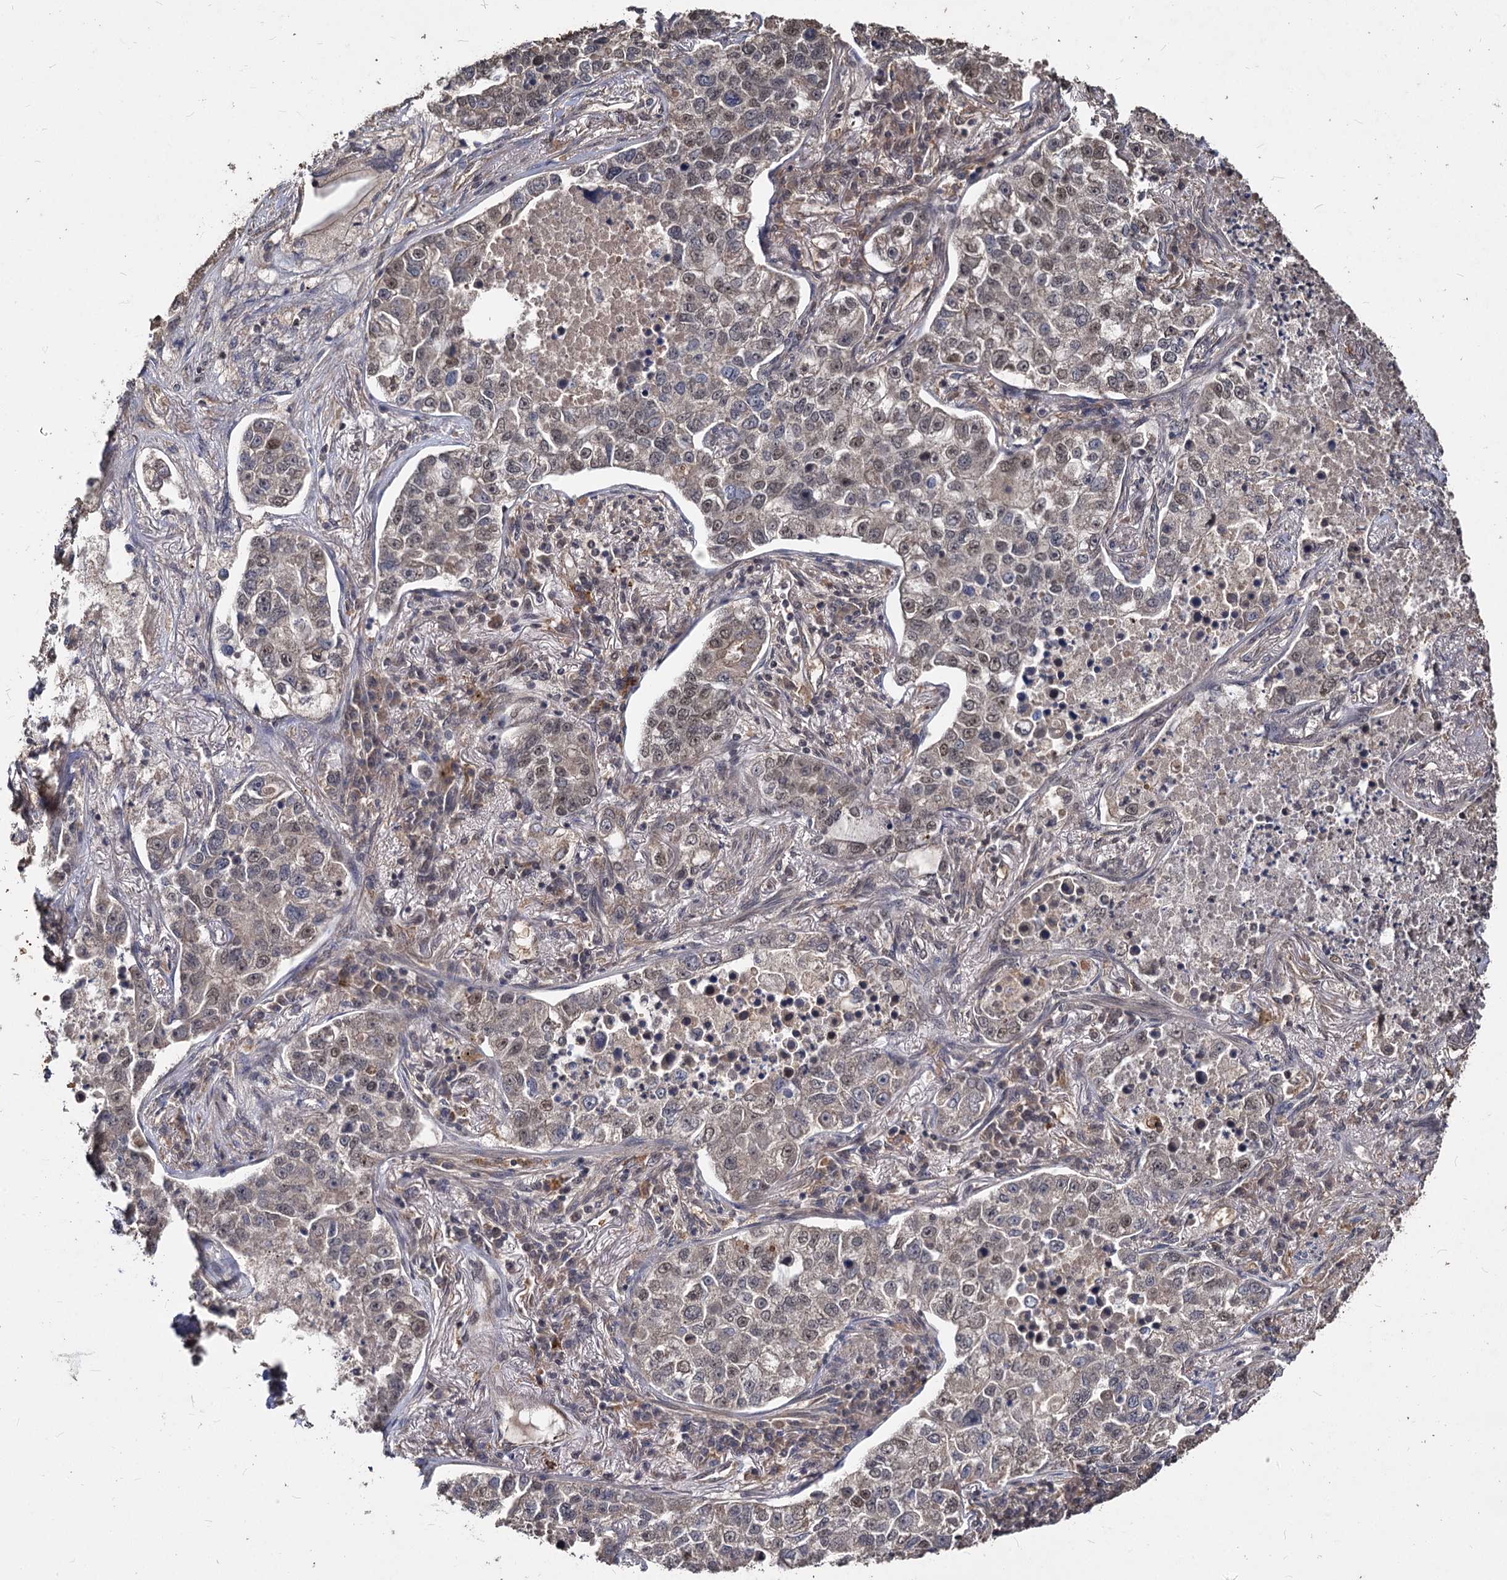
{"staining": {"intensity": "weak", "quantity": "<25%", "location": "cytoplasmic/membranous,nuclear"}, "tissue": "lung cancer", "cell_type": "Tumor cells", "image_type": "cancer", "snomed": [{"axis": "morphology", "description": "Adenocarcinoma, NOS"}, {"axis": "topography", "description": "Lung"}], "caption": "The histopathology image displays no staining of tumor cells in lung adenocarcinoma. (DAB immunohistochemistry with hematoxylin counter stain).", "gene": "VPS51", "patient": {"sex": "male", "age": 49}}